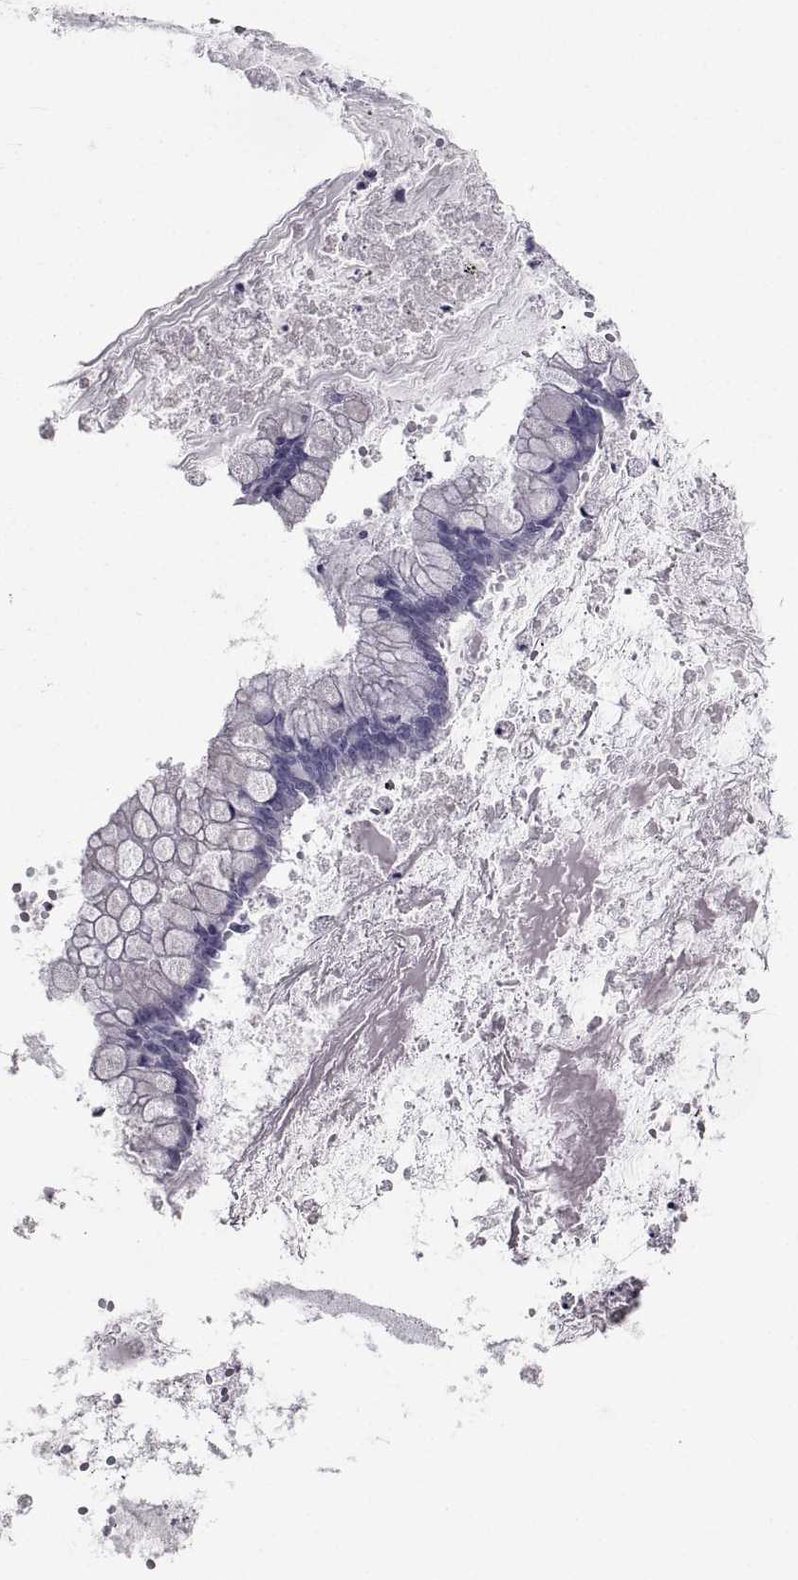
{"staining": {"intensity": "negative", "quantity": "none", "location": "none"}, "tissue": "ovarian cancer", "cell_type": "Tumor cells", "image_type": "cancer", "snomed": [{"axis": "morphology", "description": "Cystadenocarcinoma, mucinous, NOS"}, {"axis": "topography", "description": "Ovary"}], "caption": "The micrograph exhibits no staining of tumor cells in ovarian mucinous cystadenocarcinoma. The staining is performed using DAB brown chromogen with nuclei counter-stained in using hematoxylin.", "gene": "FDXR", "patient": {"sex": "female", "age": 67}}